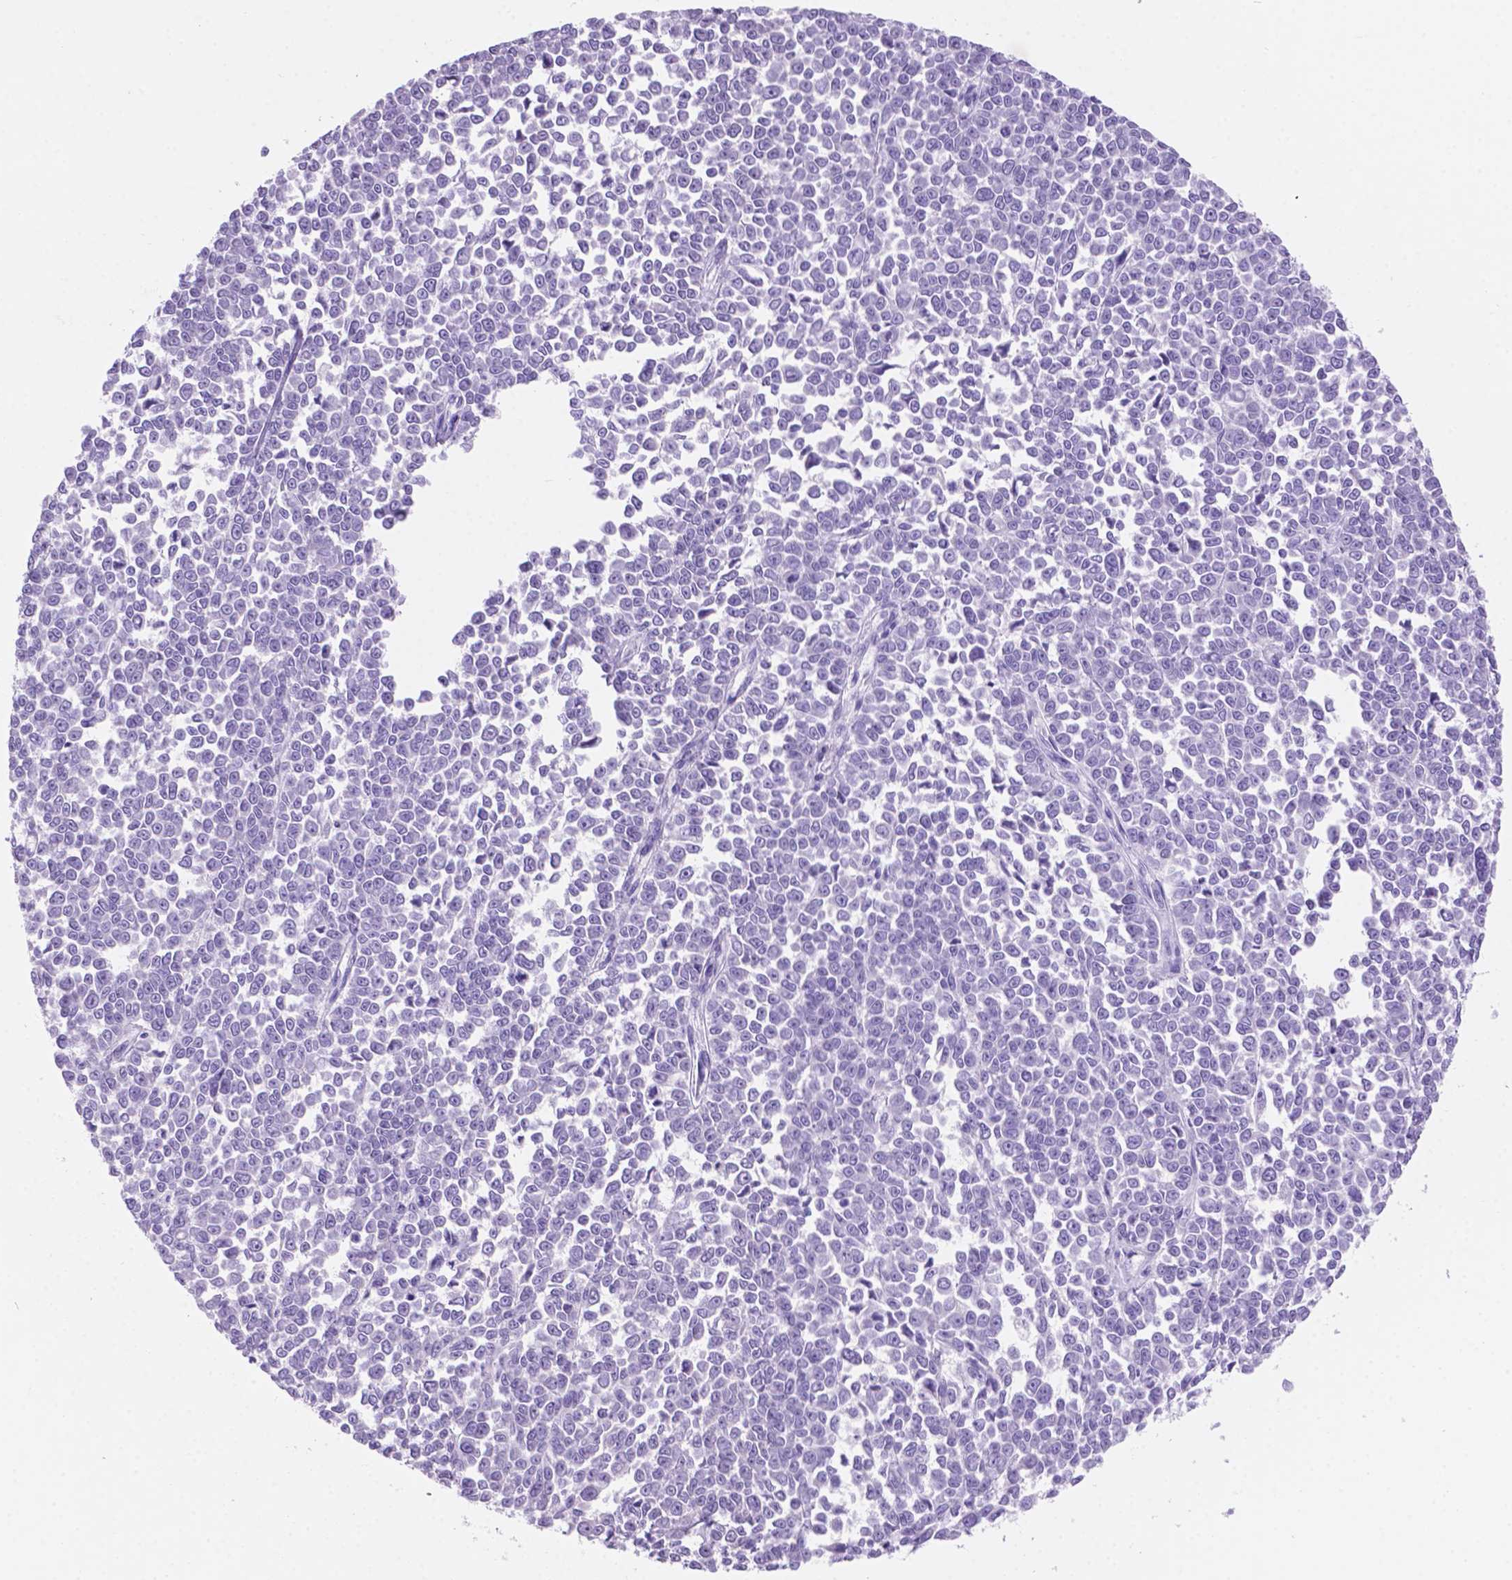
{"staining": {"intensity": "negative", "quantity": "none", "location": "none"}, "tissue": "melanoma", "cell_type": "Tumor cells", "image_type": "cancer", "snomed": [{"axis": "morphology", "description": "Malignant melanoma, NOS"}, {"axis": "topography", "description": "Skin"}], "caption": "High power microscopy photomicrograph of an immunohistochemistry photomicrograph of malignant melanoma, revealing no significant positivity in tumor cells.", "gene": "GRIN2B", "patient": {"sex": "female", "age": 95}}